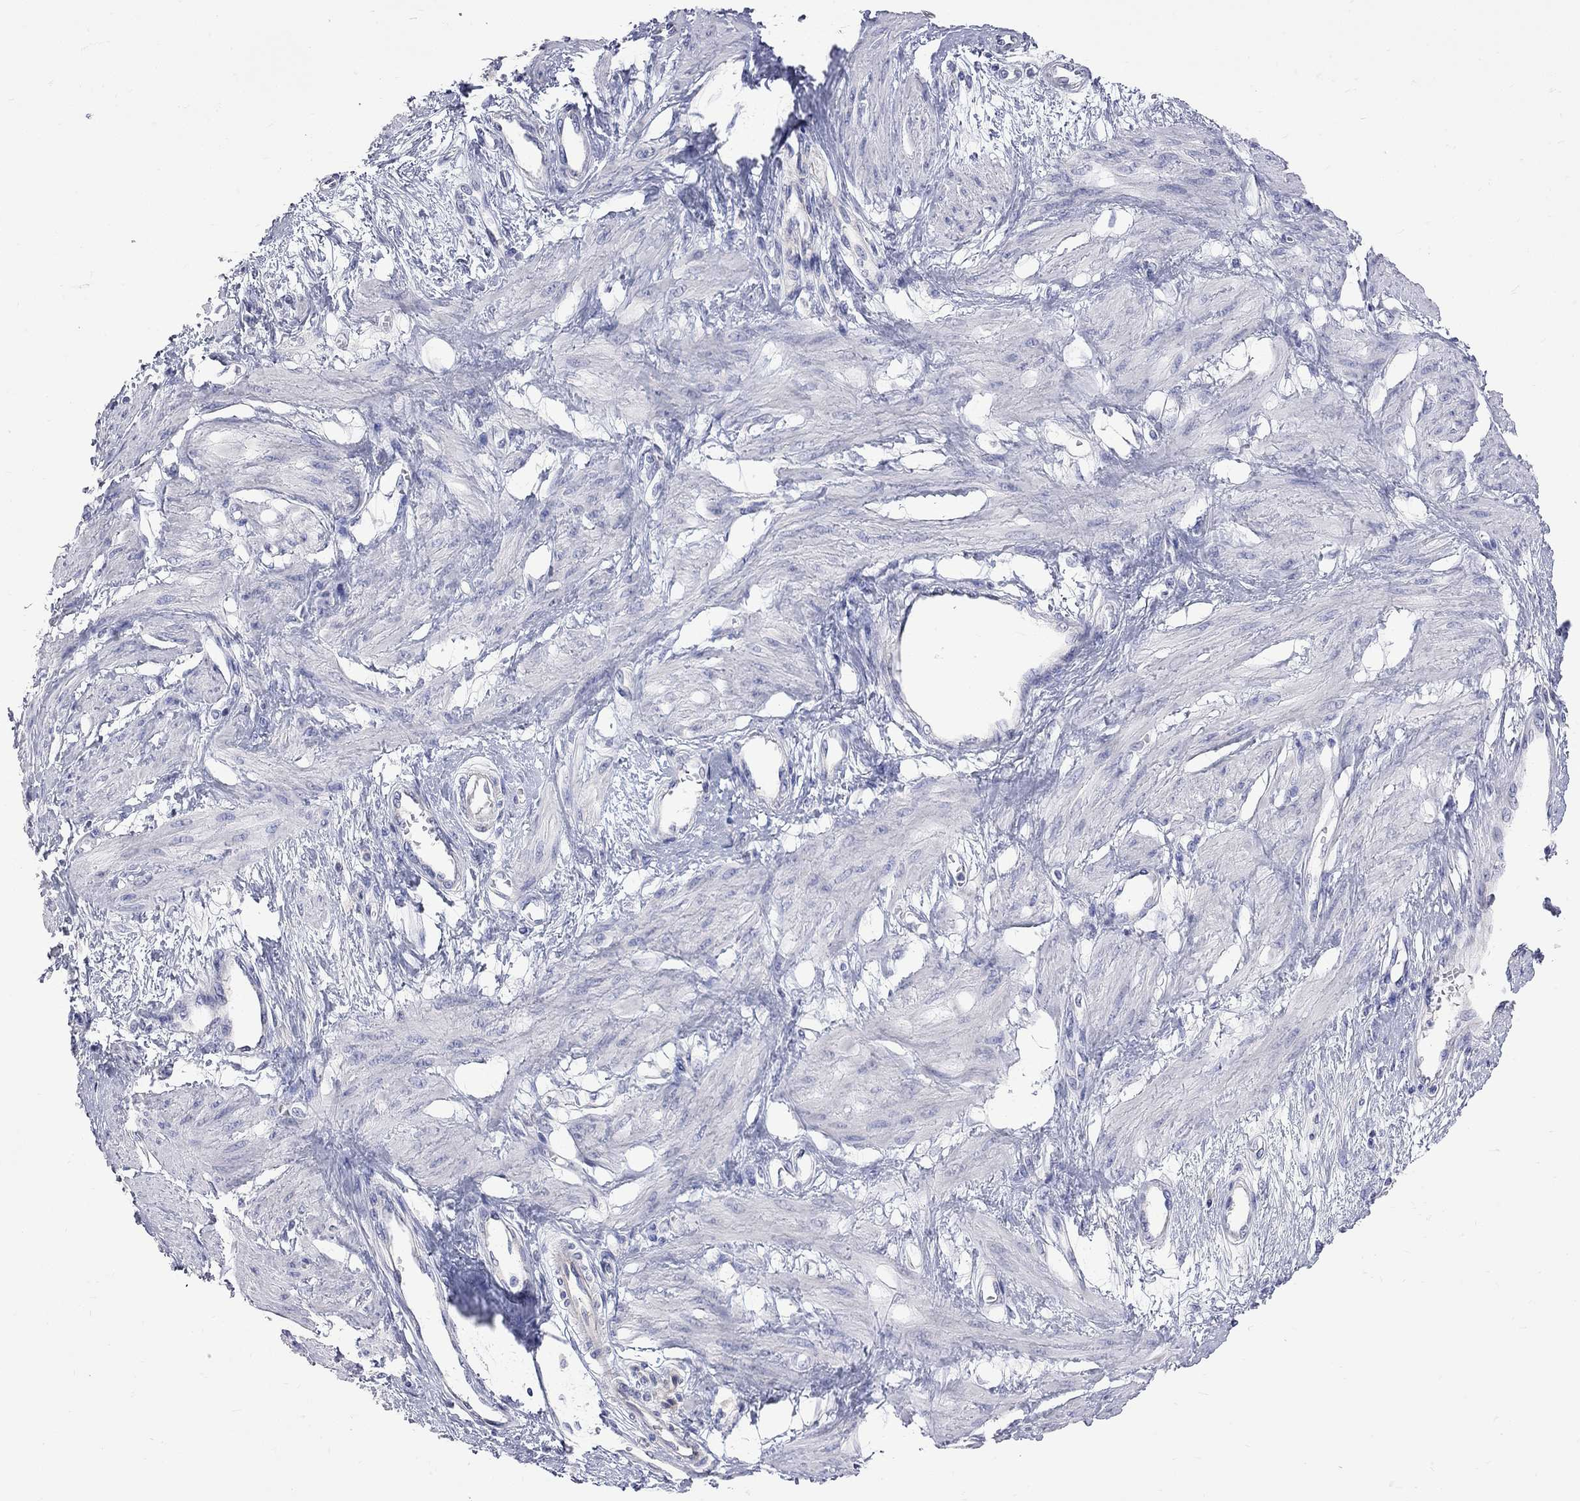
{"staining": {"intensity": "negative", "quantity": "none", "location": "none"}, "tissue": "smooth muscle", "cell_type": "Smooth muscle cells", "image_type": "normal", "snomed": [{"axis": "morphology", "description": "Normal tissue, NOS"}, {"axis": "topography", "description": "Smooth muscle"}, {"axis": "topography", "description": "Uterus"}], "caption": "Smooth muscle cells are negative for brown protein staining in normal smooth muscle. The staining is performed using DAB brown chromogen with nuclei counter-stained in using hematoxylin.", "gene": "KCND2", "patient": {"sex": "female", "age": 39}}